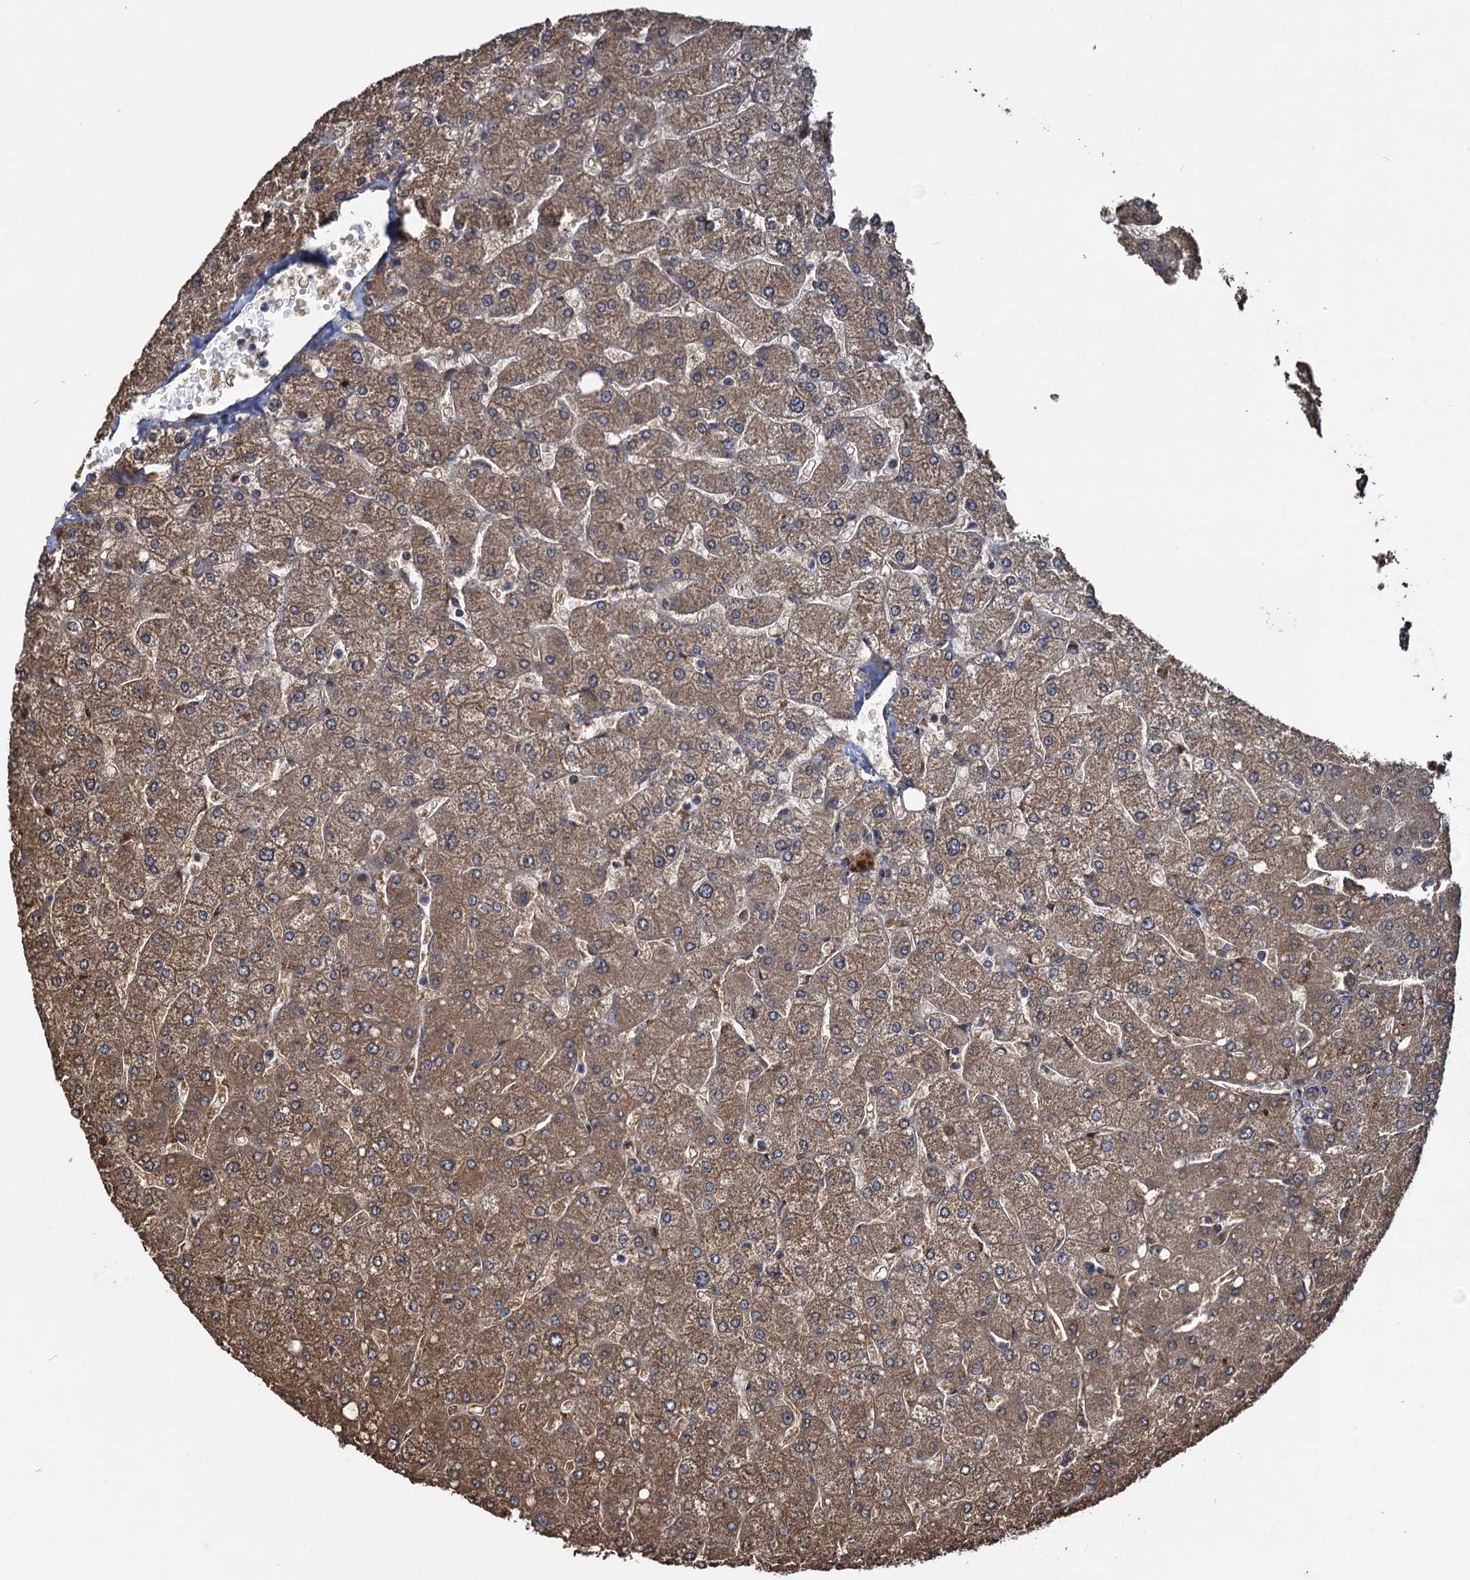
{"staining": {"intensity": "moderate", "quantity": ">75%", "location": "cytoplasmic/membranous"}, "tissue": "liver", "cell_type": "Cholangiocytes", "image_type": "normal", "snomed": [{"axis": "morphology", "description": "Normal tissue, NOS"}, {"axis": "topography", "description": "Liver"}], "caption": "Cholangiocytes show medium levels of moderate cytoplasmic/membranous staining in approximately >75% of cells in unremarkable liver. The staining was performed using DAB (3,3'-diaminobenzidine), with brown indicating positive protein expression. Nuclei are stained blue with hematoxylin.", "gene": "HAUS1", "patient": {"sex": "male", "age": 55}}